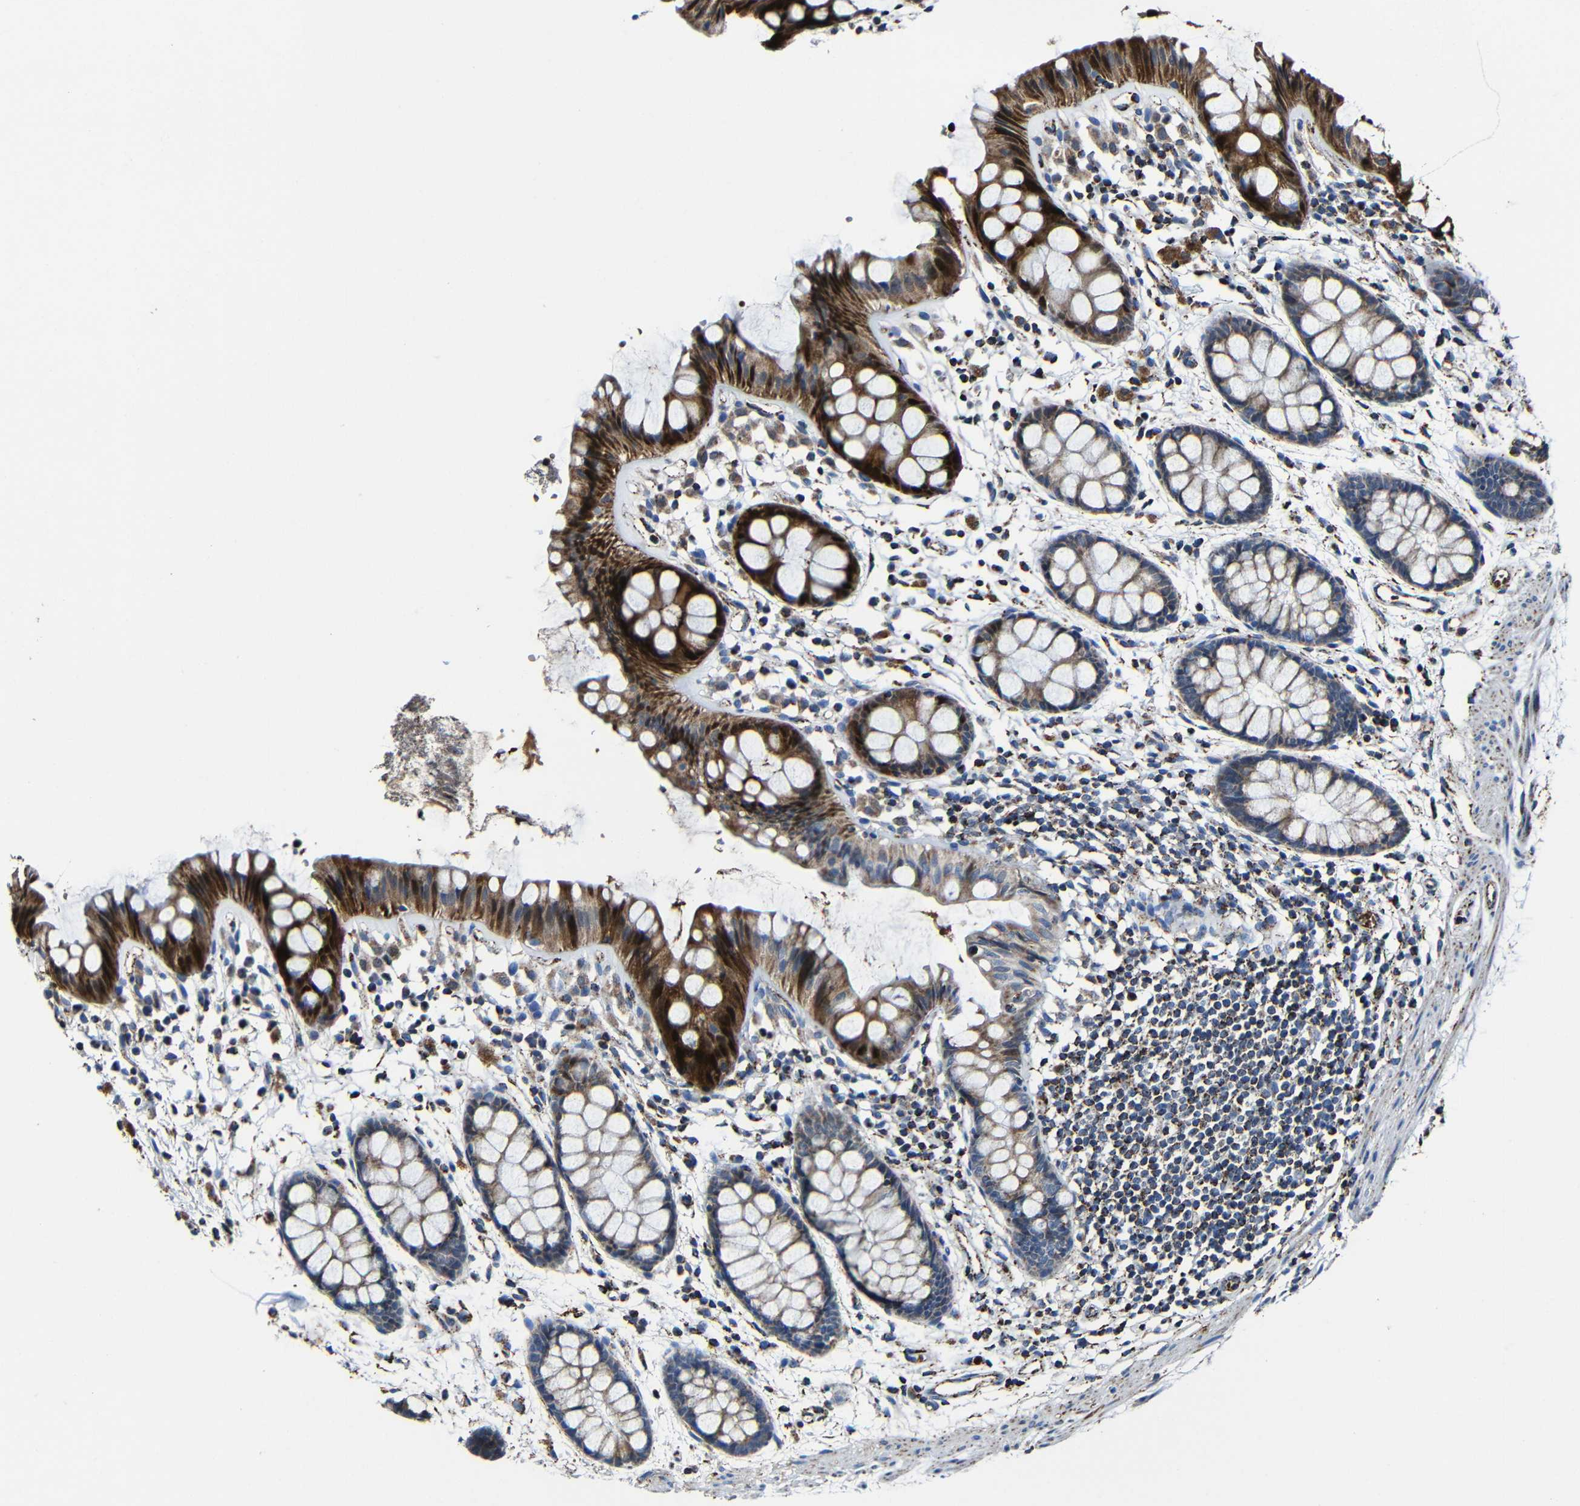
{"staining": {"intensity": "moderate", "quantity": ">75%", "location": "cytoplasmic/membranous"}, "tissue": "rectum", "cell_type": "Glandular cells", "image_type": "normal", "snomed": [{"axis": "morphology", "description": "Normal tissue, NOS"}, {"axis": "topography", "description": "Rectum"}], "caption": "Immunohistochemistry (DAB) staining of normal rectum demonstrates moderate cytoplasmic/membranous protein positivity in about >75% of glandular cells. The staining is performed using DAB (3,3'-diaminobenzidine) brown chromogen to label protein expression. The nuclei are counter-stained blue using hematoxylin.", "gene": "CA5B", "patient": {"sex": "female", "age": 66}}